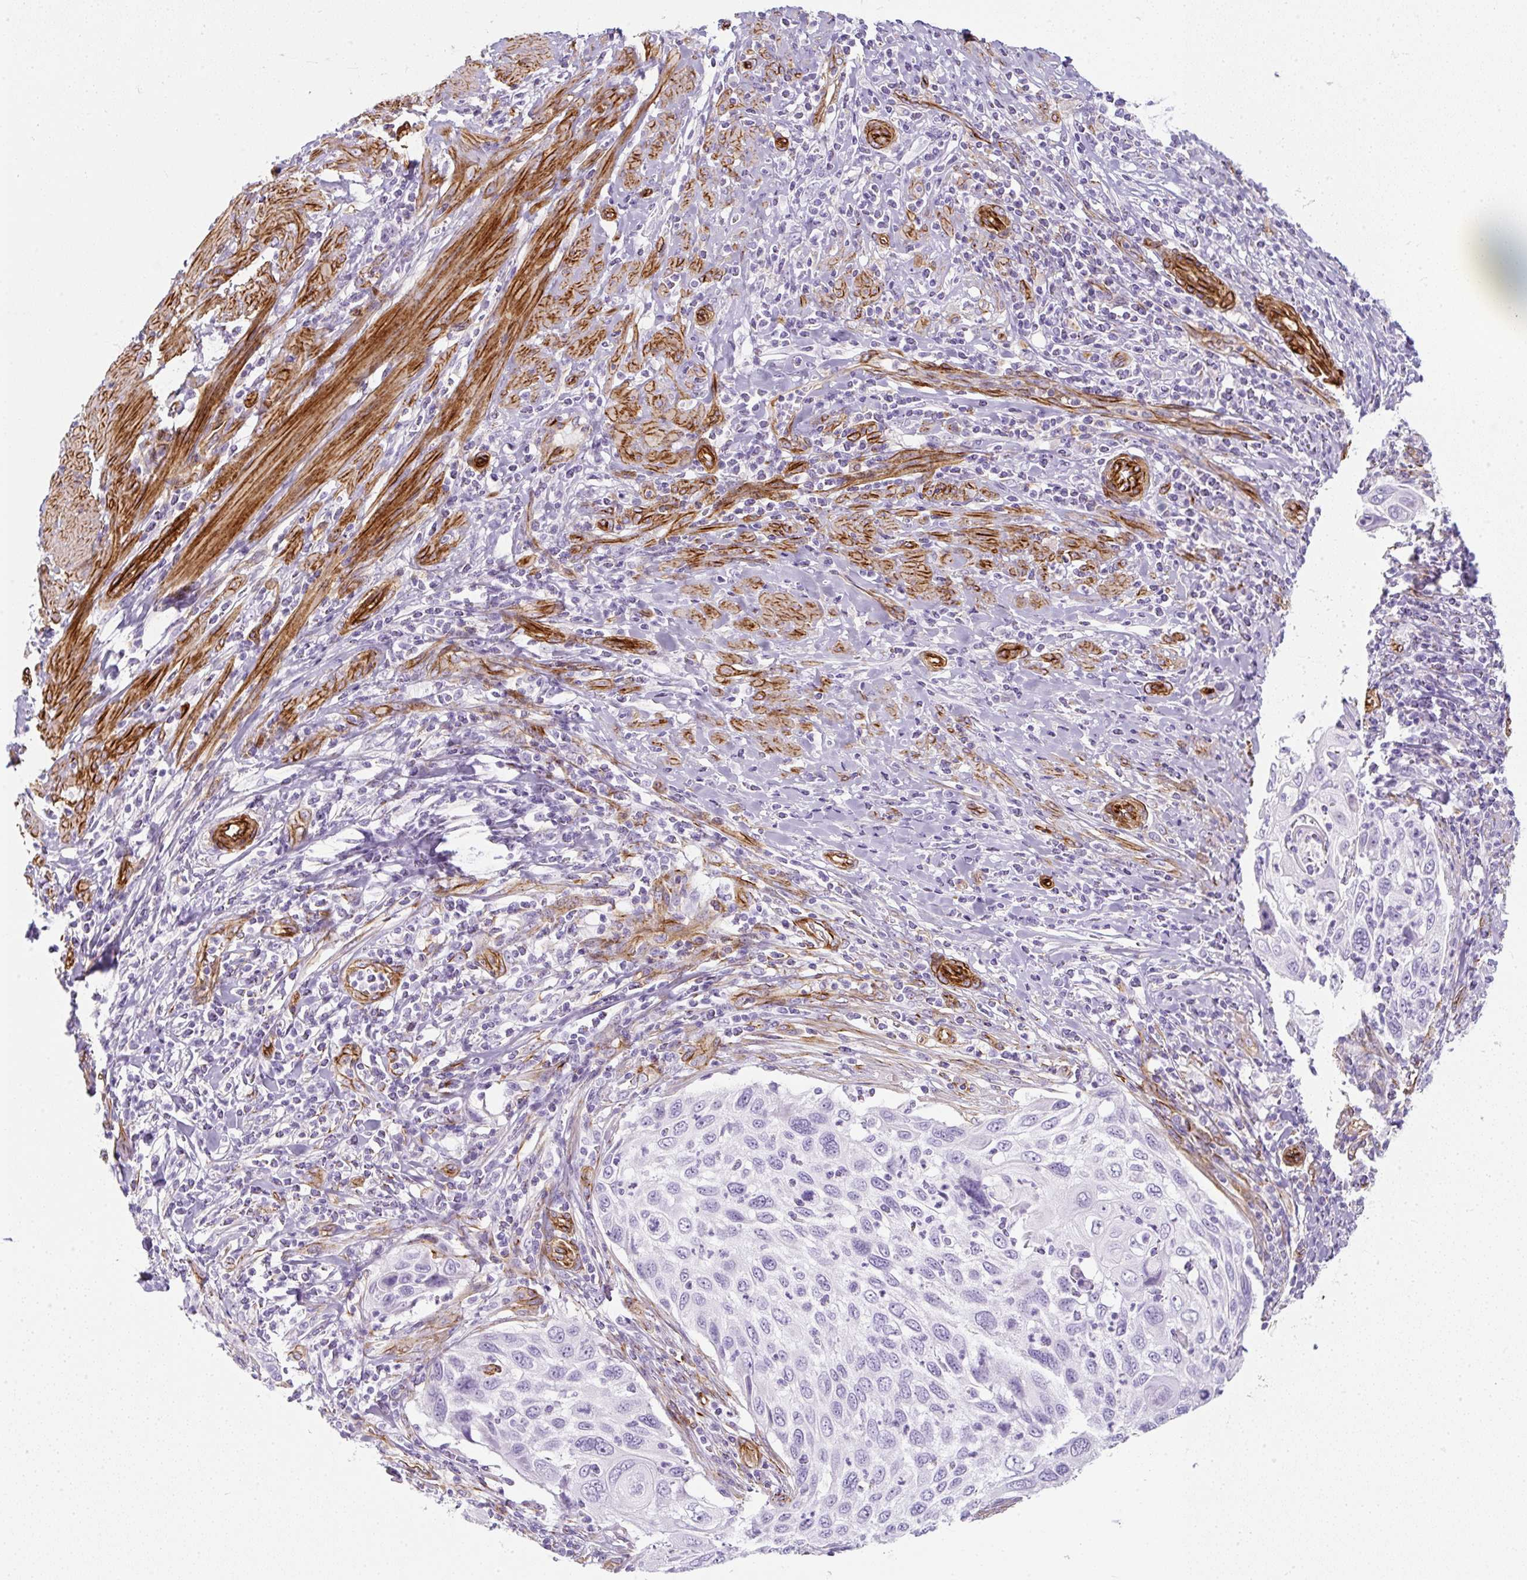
{"staining": {"intensity": "negative", "quantity": "none", "location": "none"}, "tissue": "cervical cancer", "cell_type": "Tumor cells", "image_type": "cancer", "snomed": [{"axis": "morphology", "description": "Squamous cell carcinoma, NOS"}, {"axis": "topography", "description": "Cervix"}], "caption": "Cervical squamous cell carcinoma was stained to show a protein in brown. There is no significant expression in tumor cells.", "gene": "CAVIN3", "patient": {"sex": "female", "age": 70}}